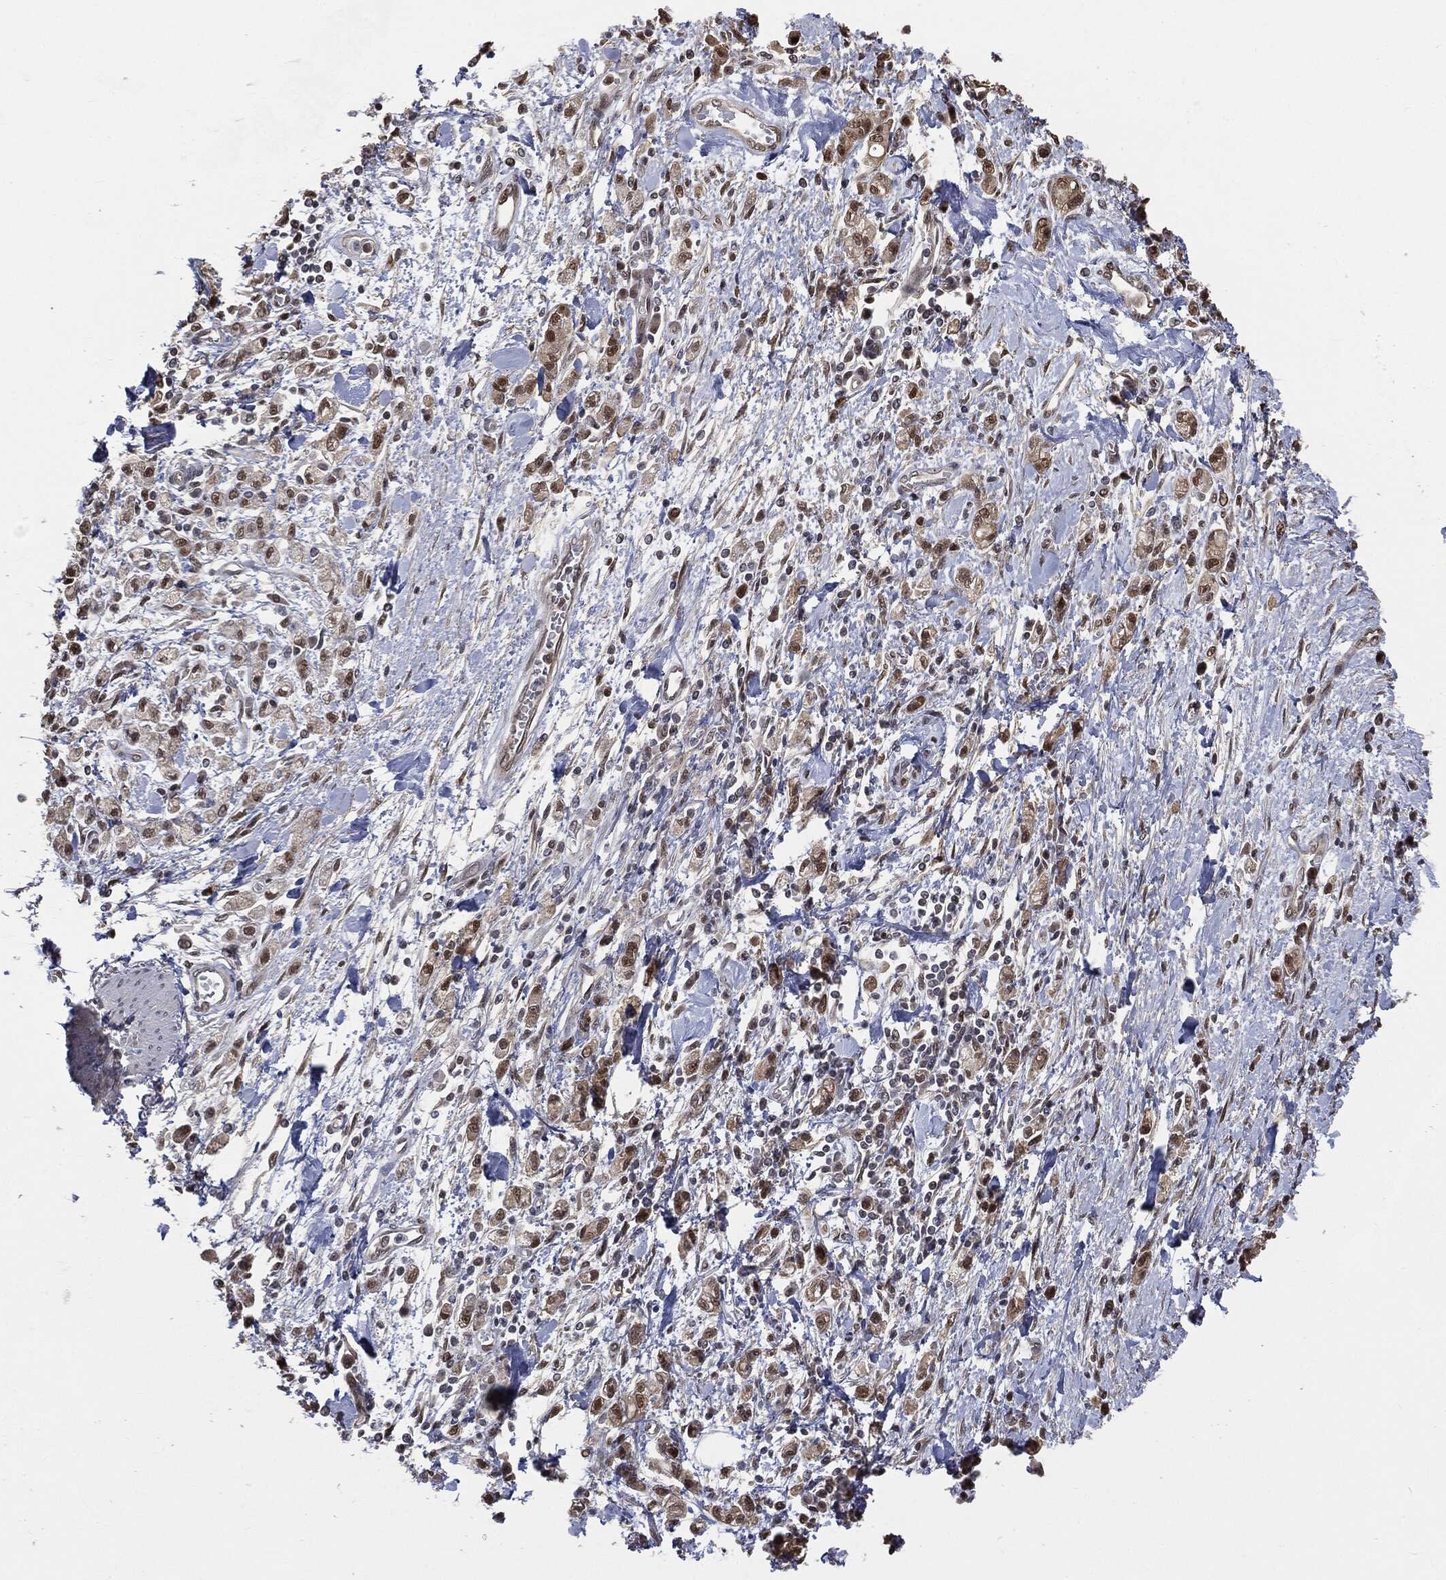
{"staining": {"intensity": "strong", "quantity": "<25%", "location": "nuclear"}, "tissue": "stomach cancer", "cell_type": "Tumor cells", "image_type": "cancer", "snomed": [{"axis": "morphology", "description": "Adenocarcinoma, NOS"}, {"axis": "topography", "description": "Stomach"}], "caption": "DAB (3,3'-diaminobenzidine) immunohistochemical staining of human stomach adenocarcinoma demonstrates strong nuclear protein positivity in about <25% of tumor cells.", "gene": "SHLD2", "patient": {"sex": "male", "age": 77}}